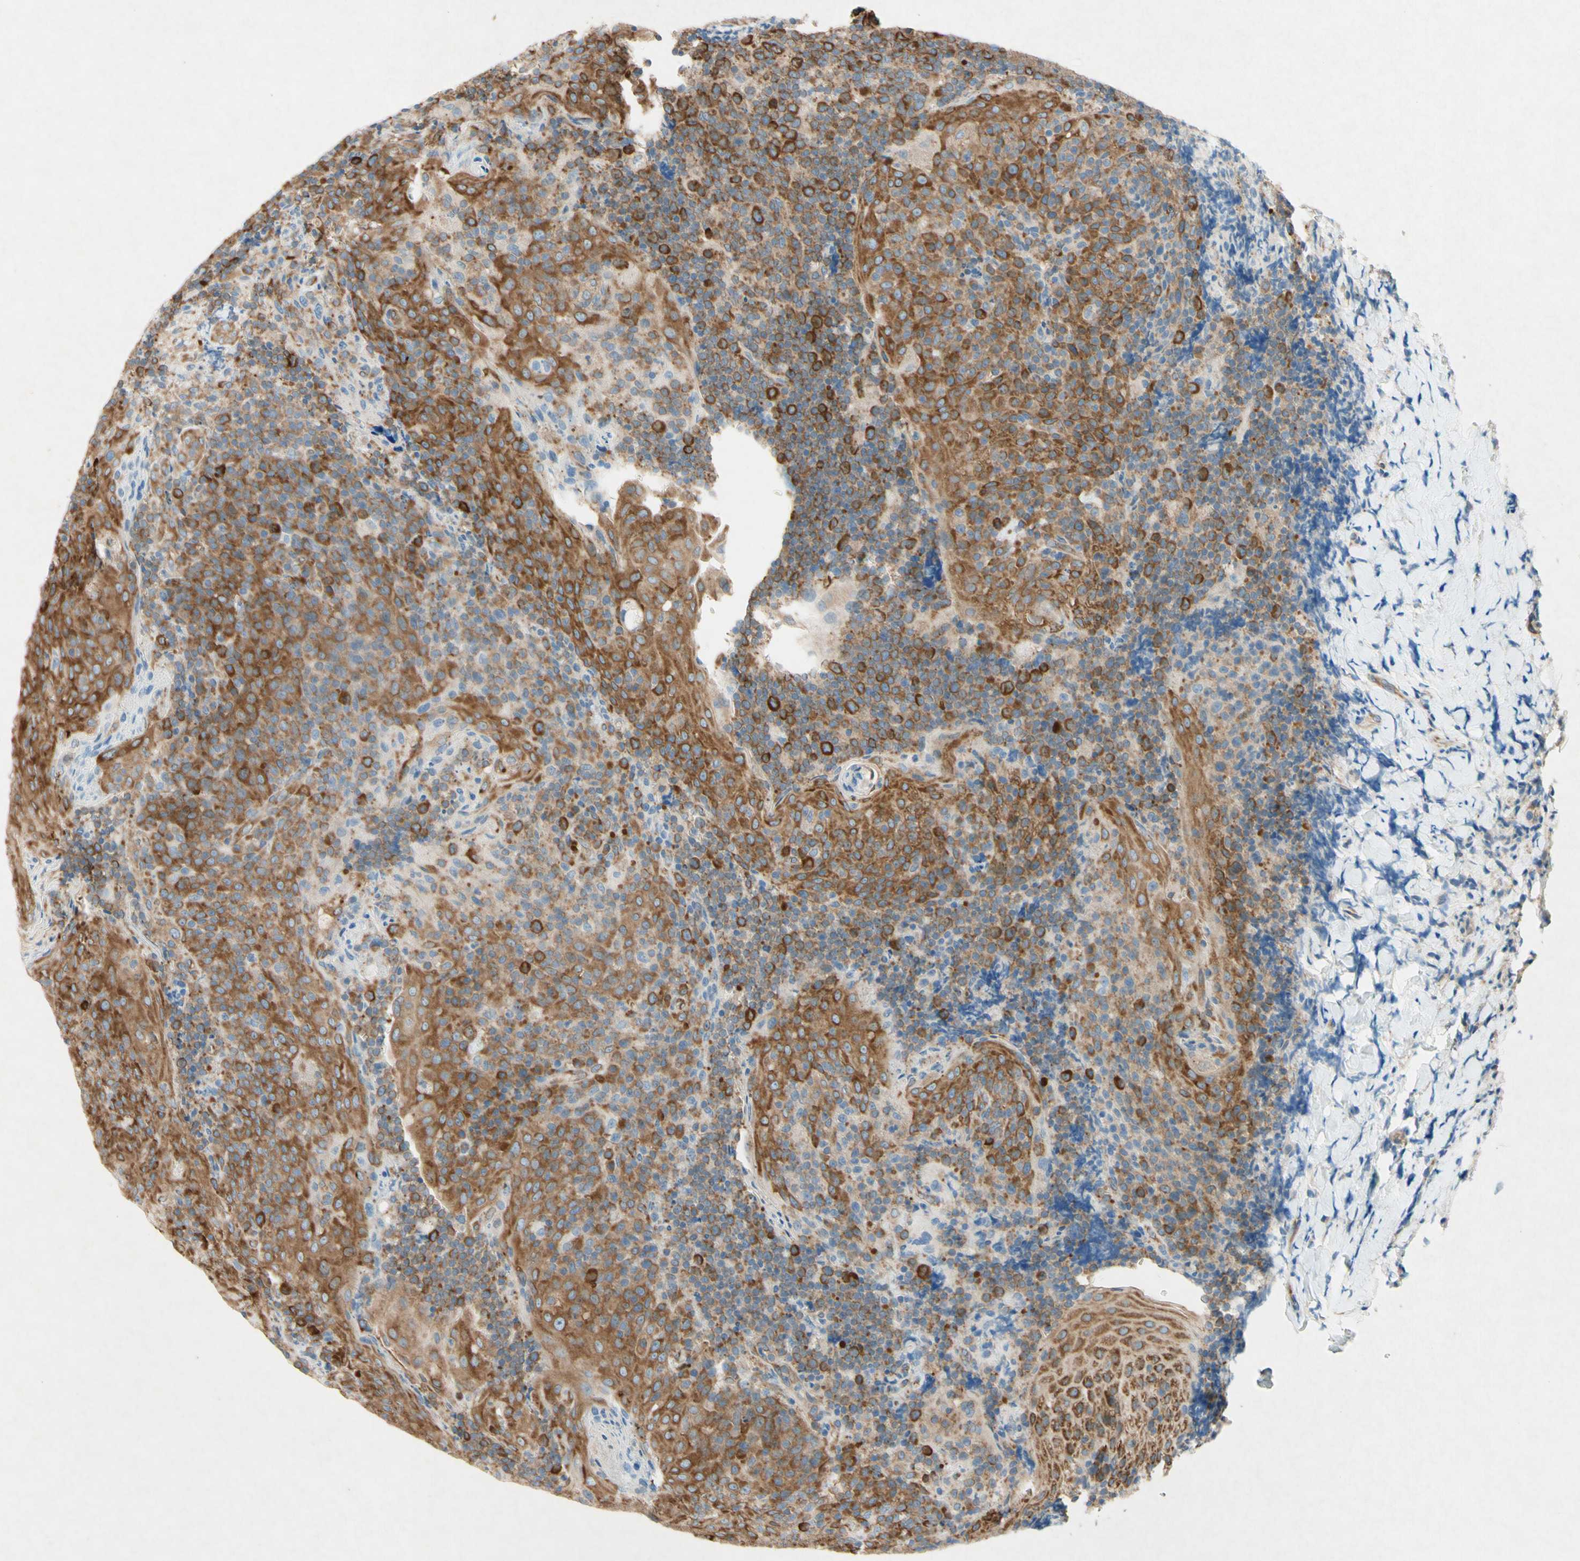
{"staining": {"intensity": "strong", "quantity": "25%-75%", "location": "cytoplasmic/membranous"}, "tissue": "tonsil", "cell_type": "Germinal center cells", "image_type": "normal", "snomed": [{"axis": "morphology", "description": "Normal tissue, NOS"}, {"axis": "topography", "description": "Tonsil"}], "caption": "A brown stain highlights strong cytoplasmic/membranous positivity of a protein in germinal center cells of normal human tonsil.", "gene": "PABPC1", "patient": {"sex": "male", "age": 17}}